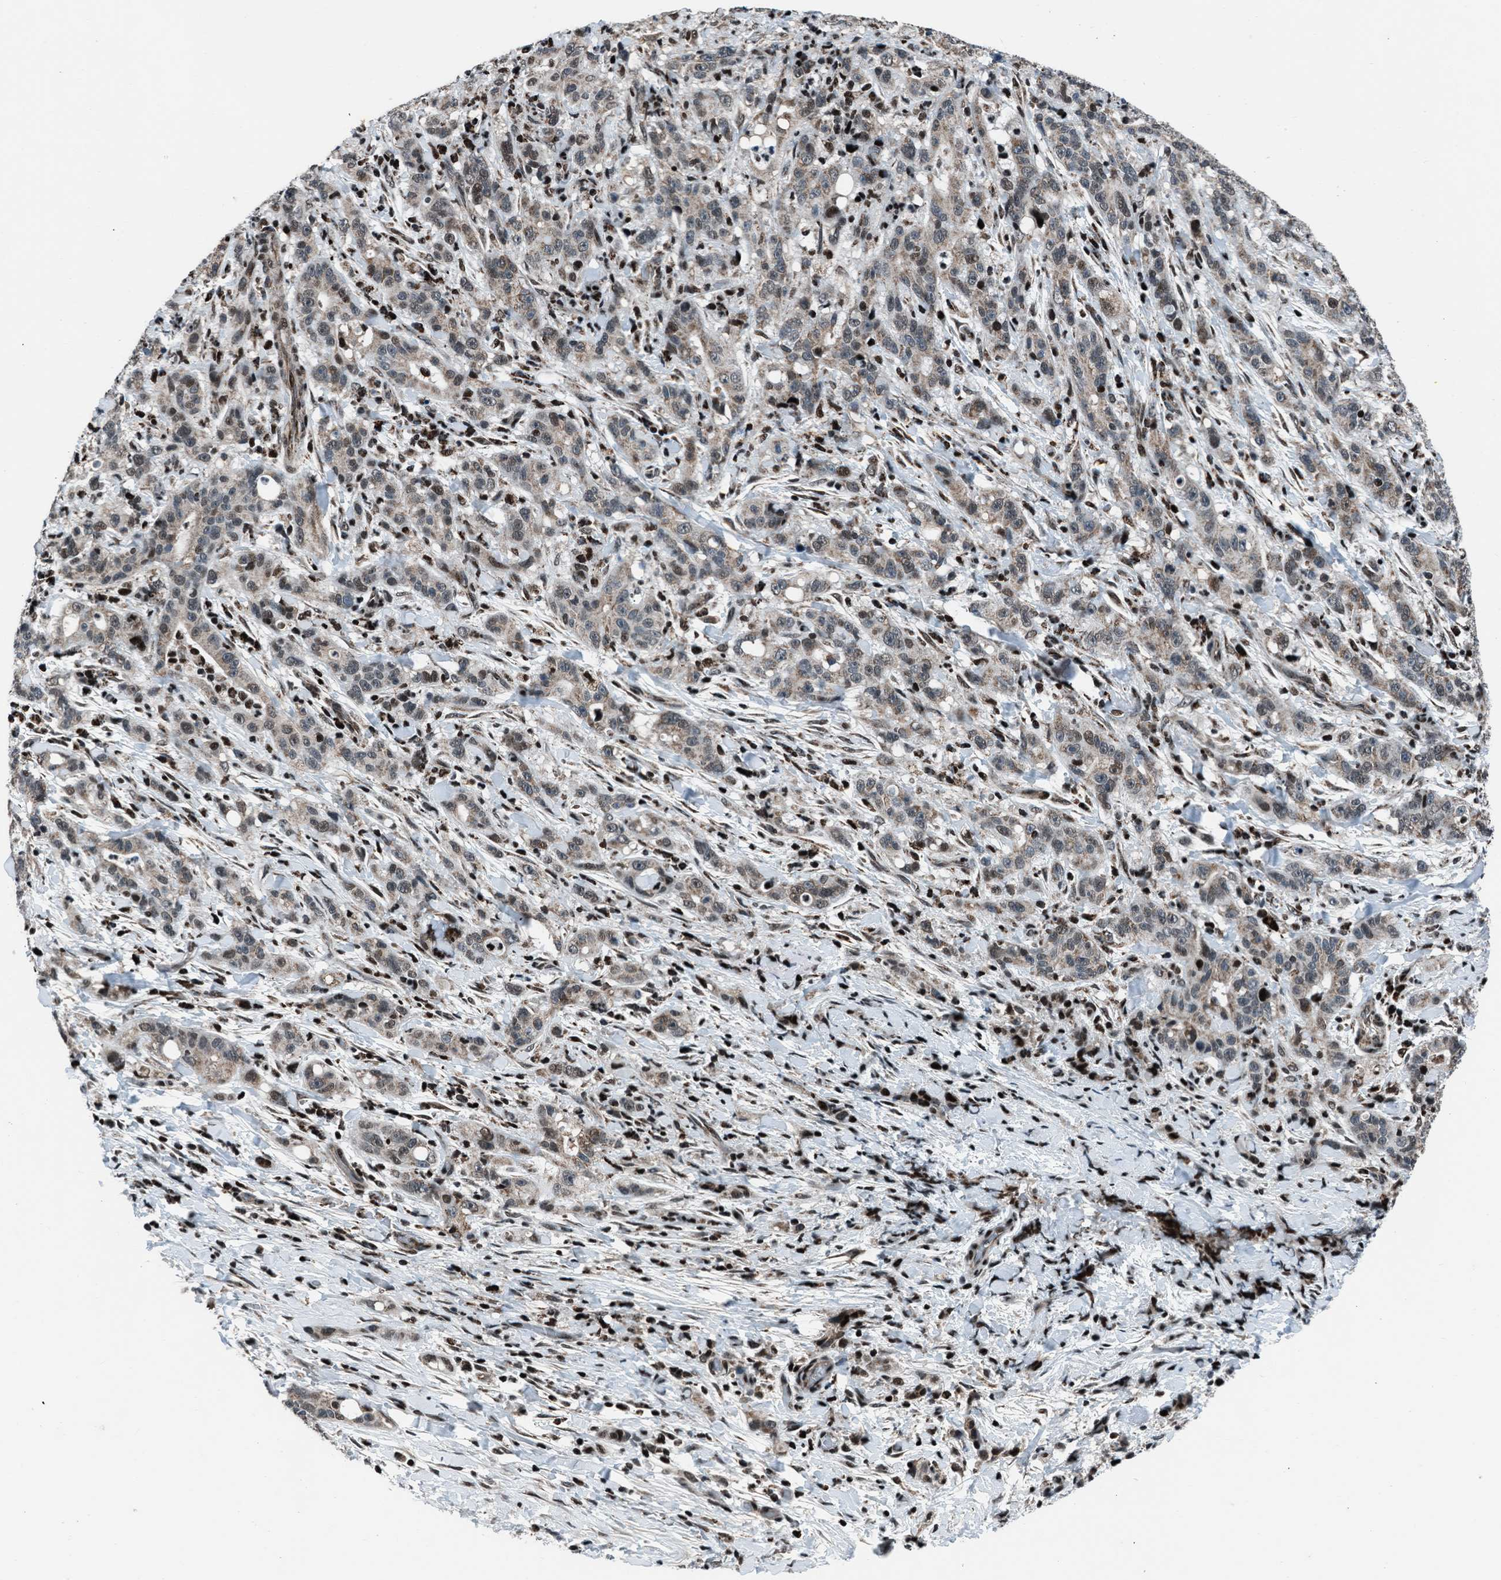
{"staining": {"intensity": "moderate", "quantity": "25%-75%", "location": "cytoplasmic/membranous,nuclear"}, "tissue": "liver cancer", "cell_type": "Tumor cells", "image_type": "cancer", "snomed": [{"axis": "morphology", "description": "Cholangiocarcinoma"}, {"axis": "topography", "description": "Liver"}], "caption": "About 25%-75% of tumor cells in liver cancer (cholangiocarcinoma) reveal moderate cytoplasmic/membranous and nuclear protein expression as visualized by brown immunohistochemical staining.", "gene": "MORC3", "patient": {"sex": "female", "age": 38}}